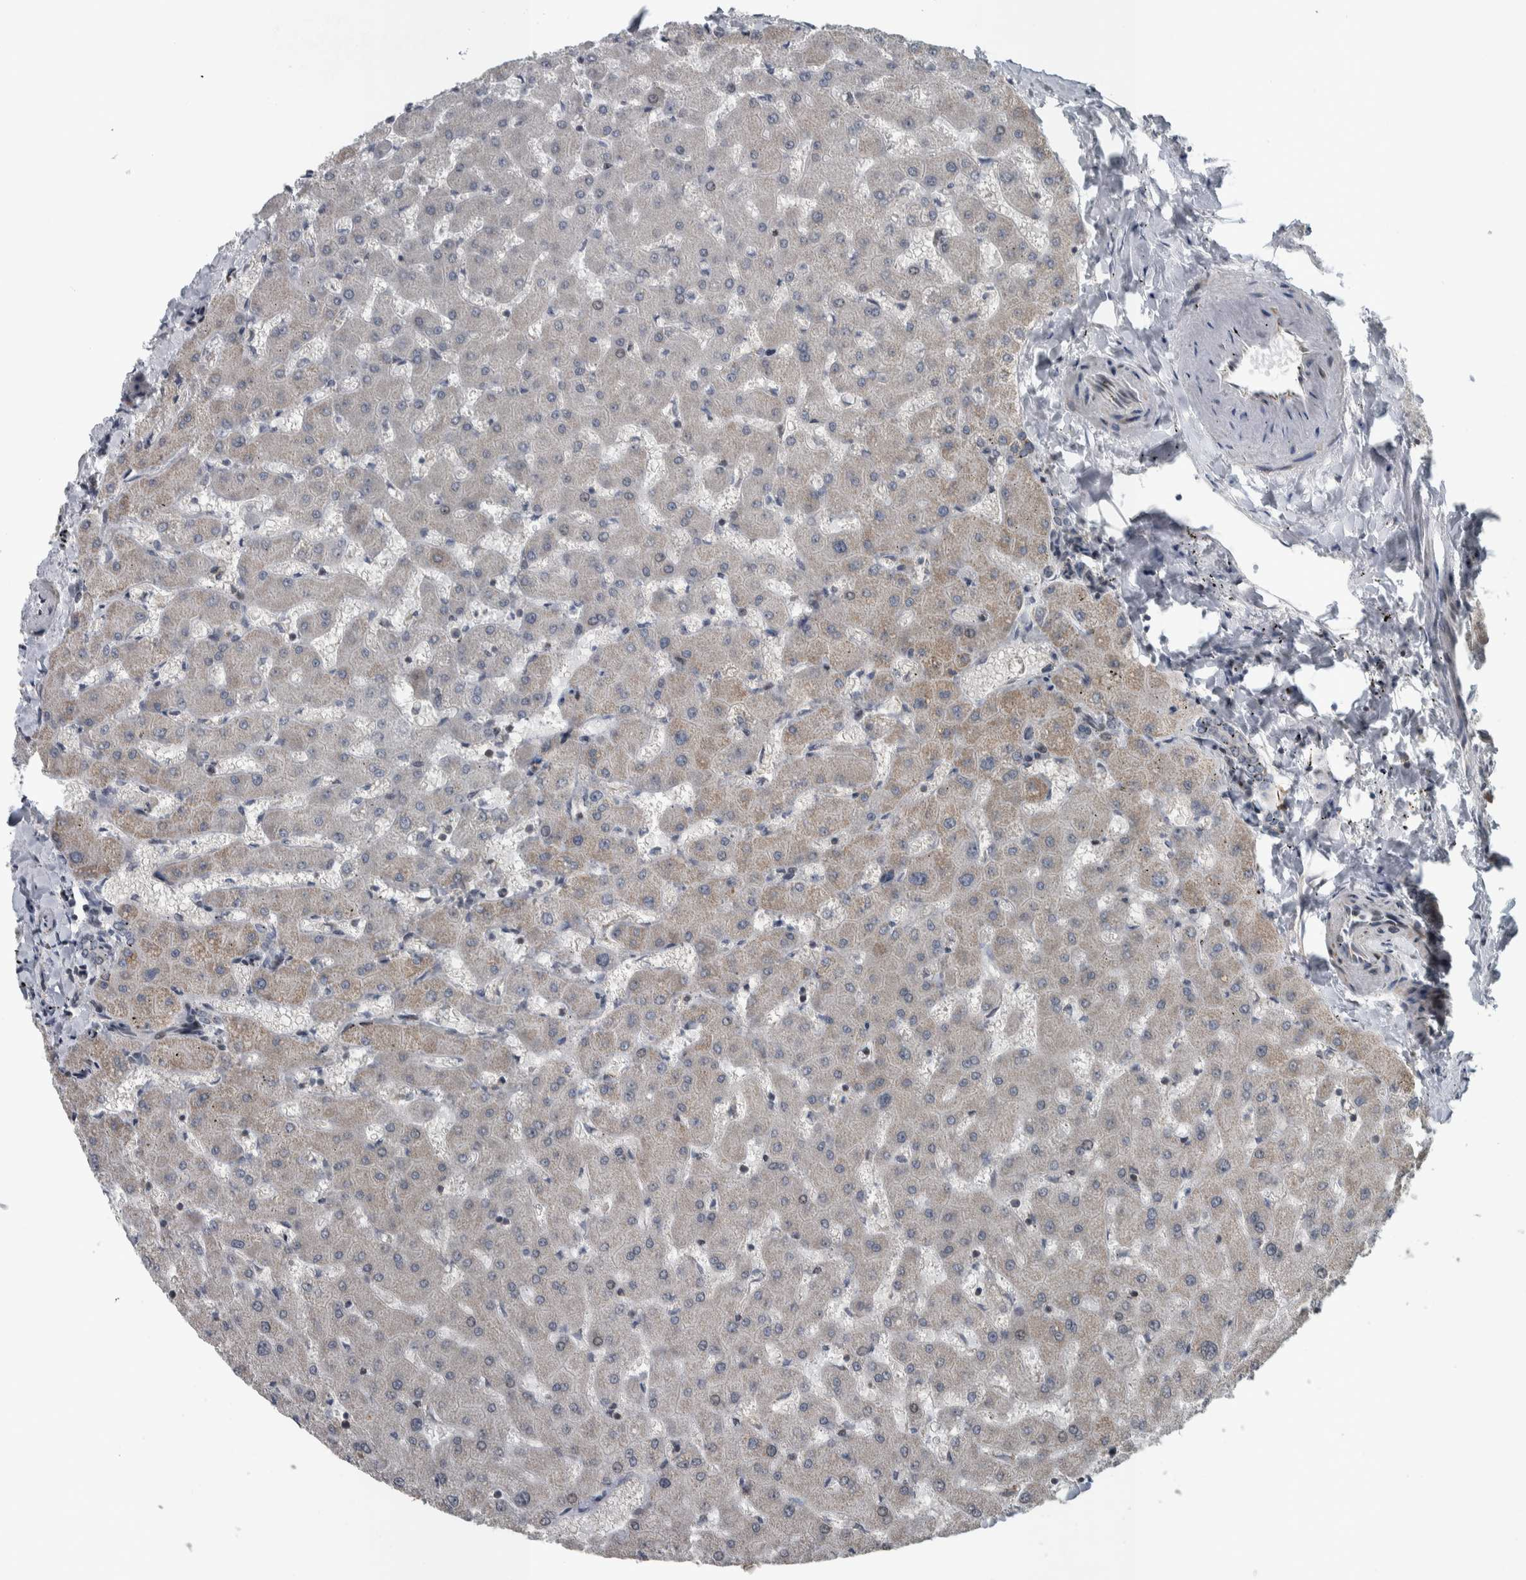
{"staining": {"intensity": "negative", "quantity": "none", "location": "none"}, "tissue": "liver", "cell_type": "Cholangiocytes", "image_type": "normal", "snomed": [{"axis": "morphology", "description": "Normal tissue, NOS"}, {"axis": "topography", "description": "Liver"}], "caption": "A photomicrograph of liver stained for a protein exhibits no brown staining in cholangiocytes. (DAB IHC with hematoxylin counter stain).", "gene": "BAIAP2L1", "patient": {"sex": "female", "age": 63}}